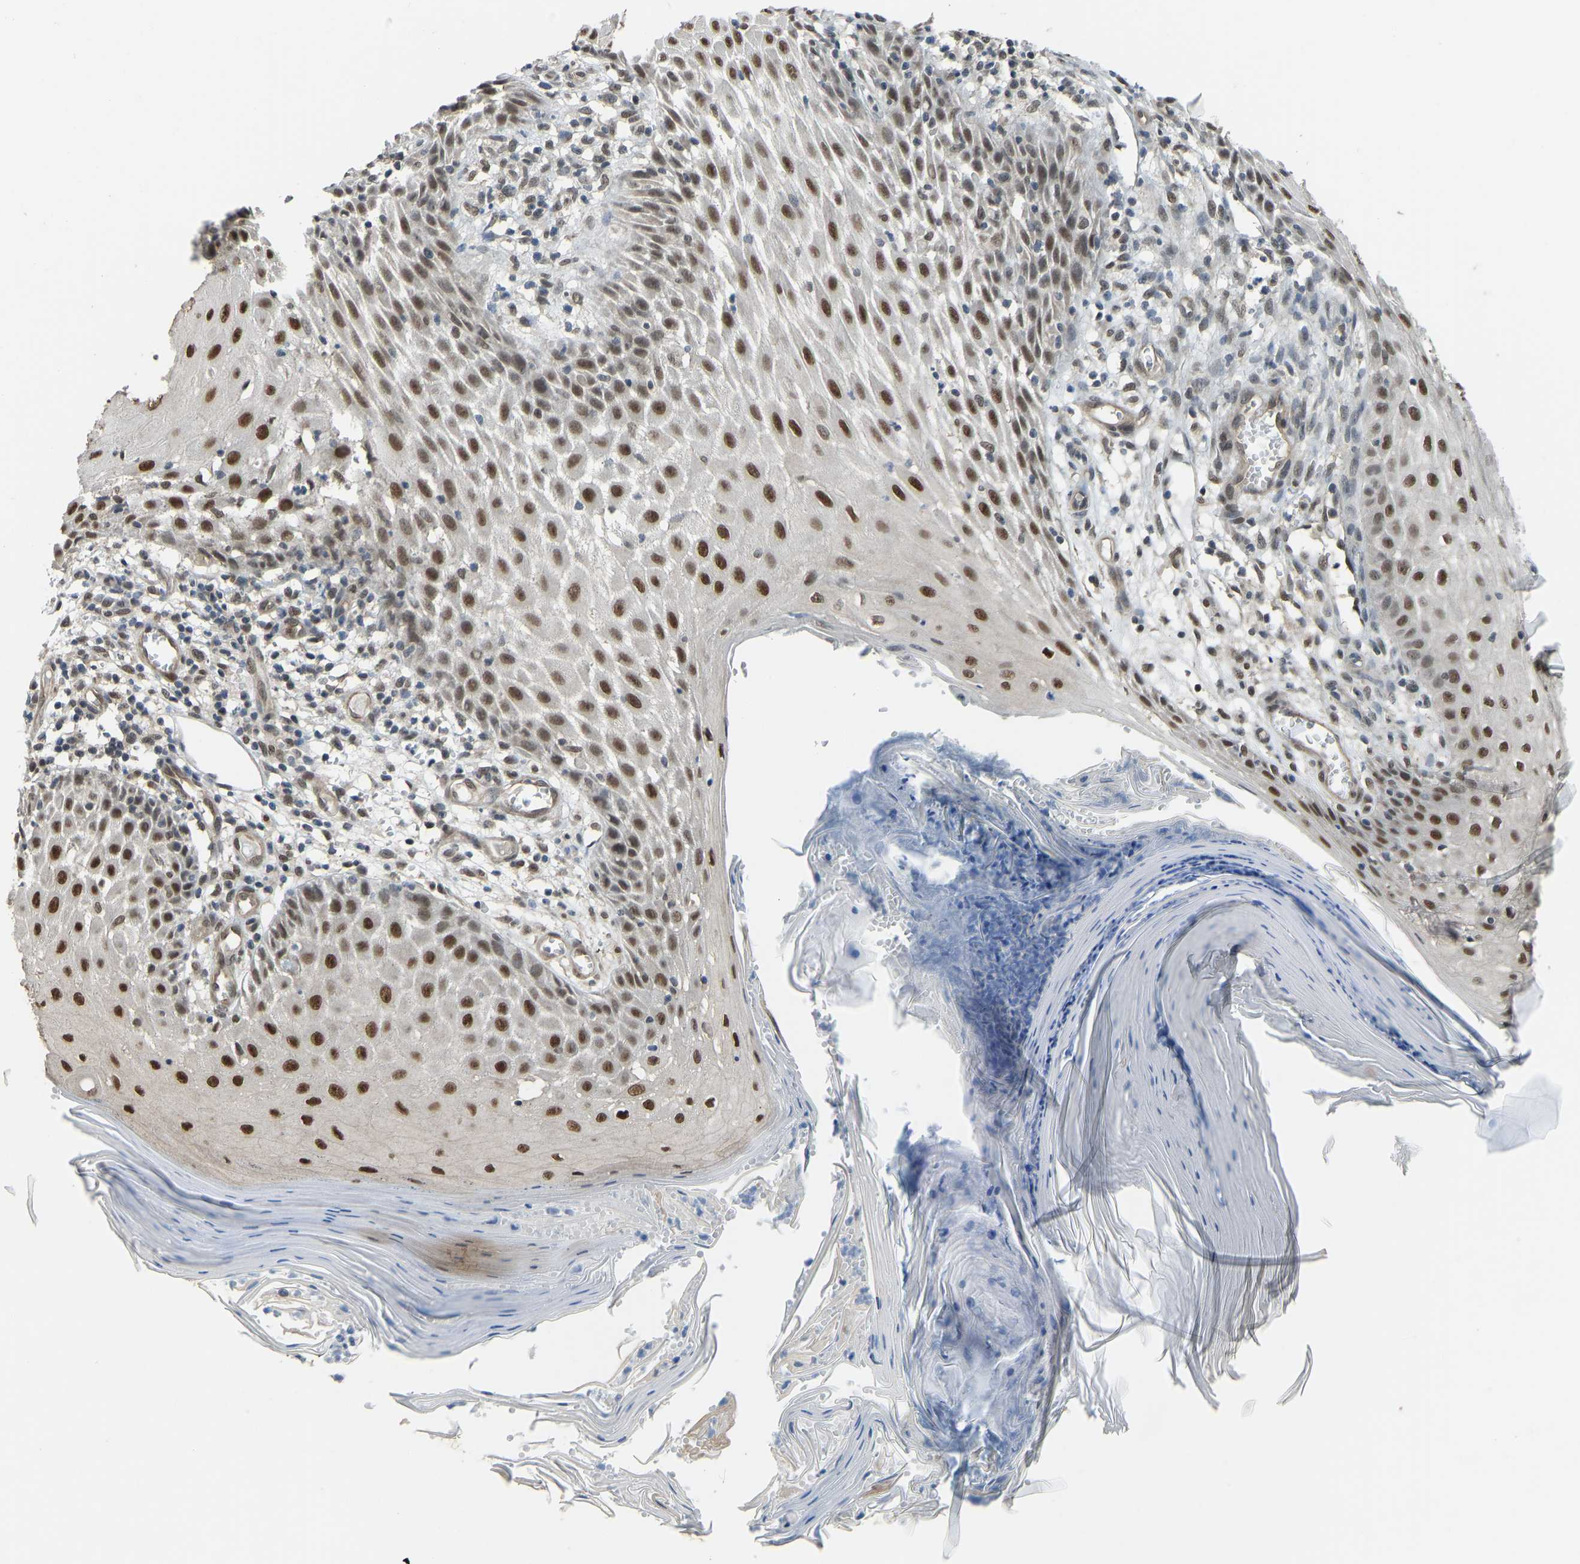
{"staining": {"intensity": "strong", "quantity": ">75%", "location": "nuclear"}, "tissue": "skin cancer", "cell_type": "Tumor cells", "image_type": "cancer", "snomed": [{"axis": "morphology", "description": "Squamous cell carcinoma, NOS"}, {"axis": "topography", "description": "Skin"}], "caption": "Strong nuclear positivity for a protein is seen in approximately >75% of tumor cells of squamous cell carcinoma (skin) using IHC.", "gene": "KPNA6", "patient": {"sex": "female", "age": 73}}